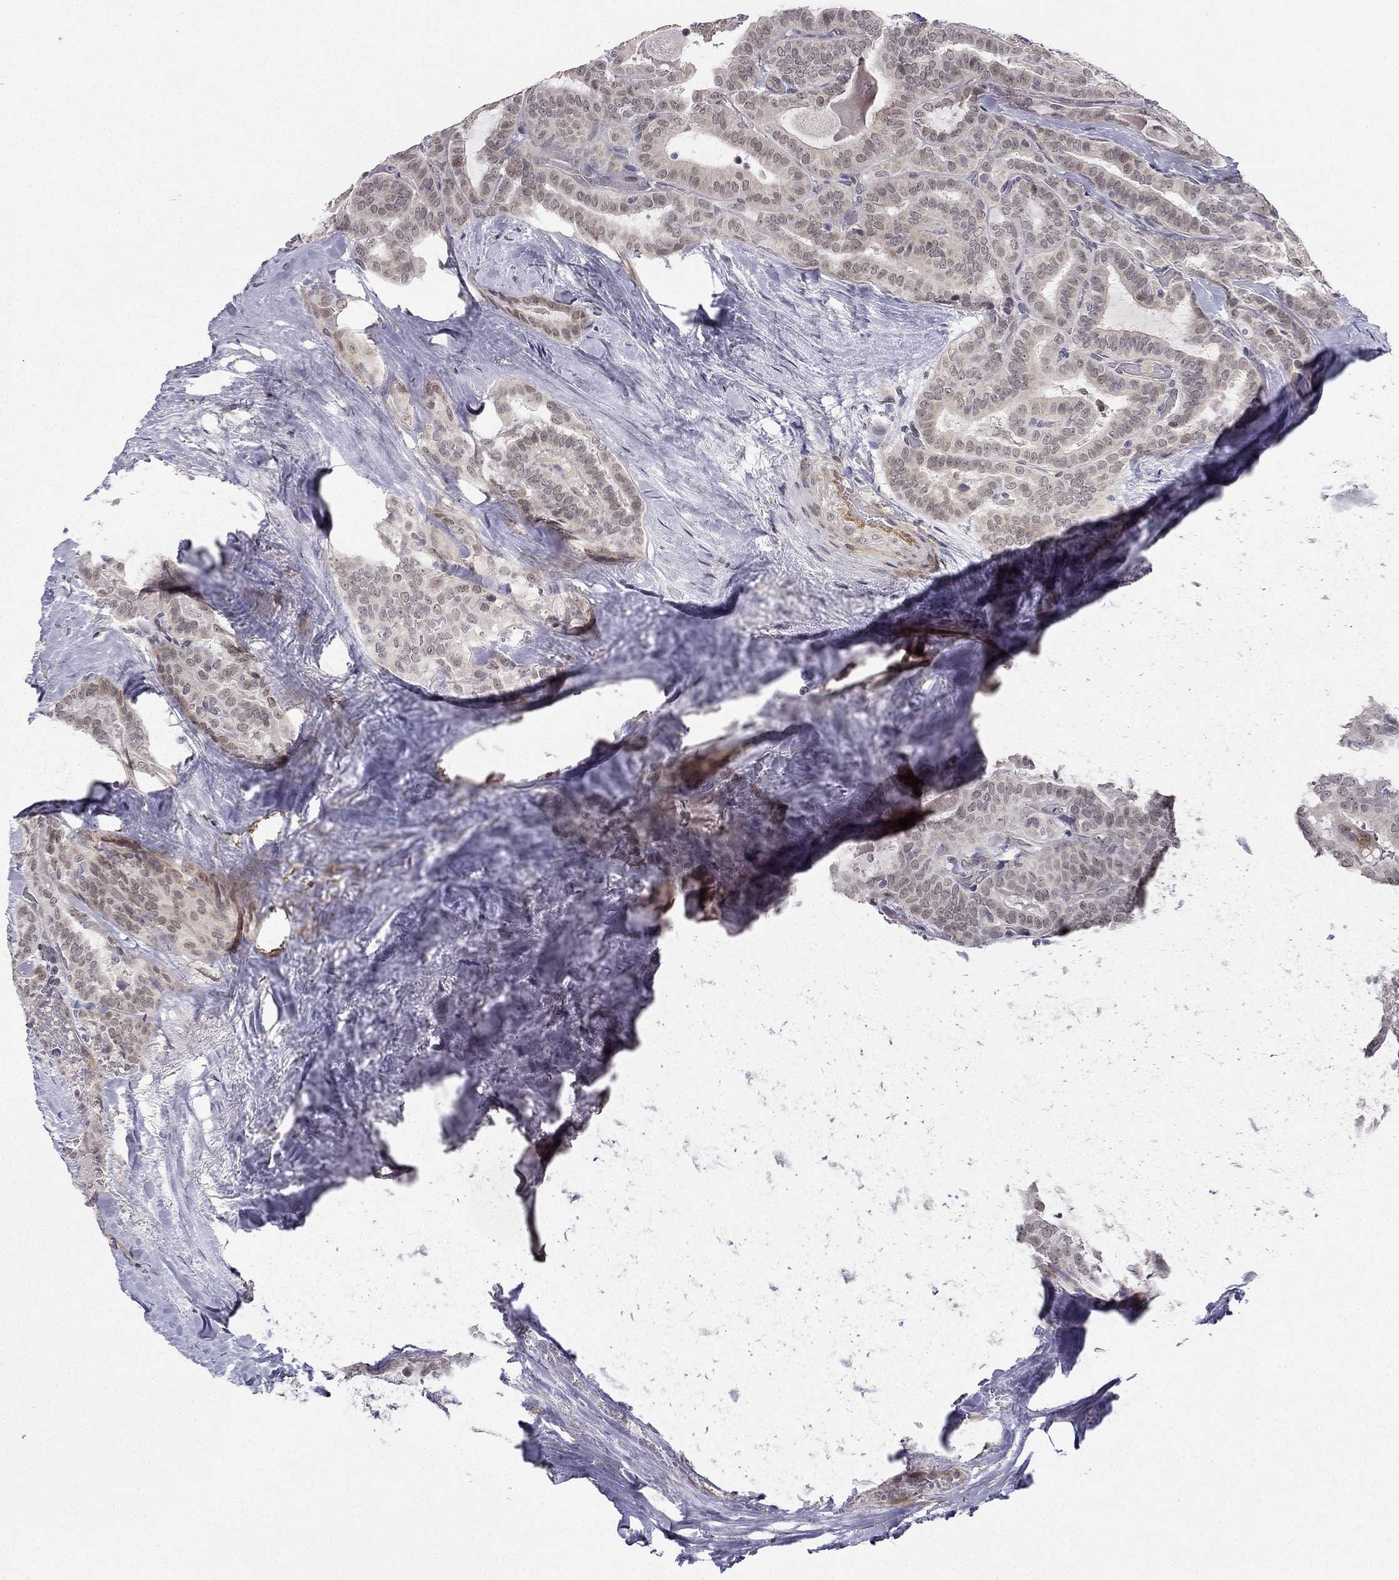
{"staining": {"intensity": "weak", "quantity": "<25%", "location": "cytoplasmic/membranous"}, "tissue": "thyroid cancer", "cell_type": "Tumor cells", "image_type": "cancer", "snomed": [{"axis": "morphology", "description": "Papillary adenocarcinoma, NOS"}, {"axis": "topography", "description": "Thyroid gland"}], "caption": "This image is of thyroid cancer stained with IHC to label a protein in brown with the nuclei are counter-stained blue. There is no staining in tumor cells.", "gene": "CHST8", "patient": {"sex": "female", "age": 39}}